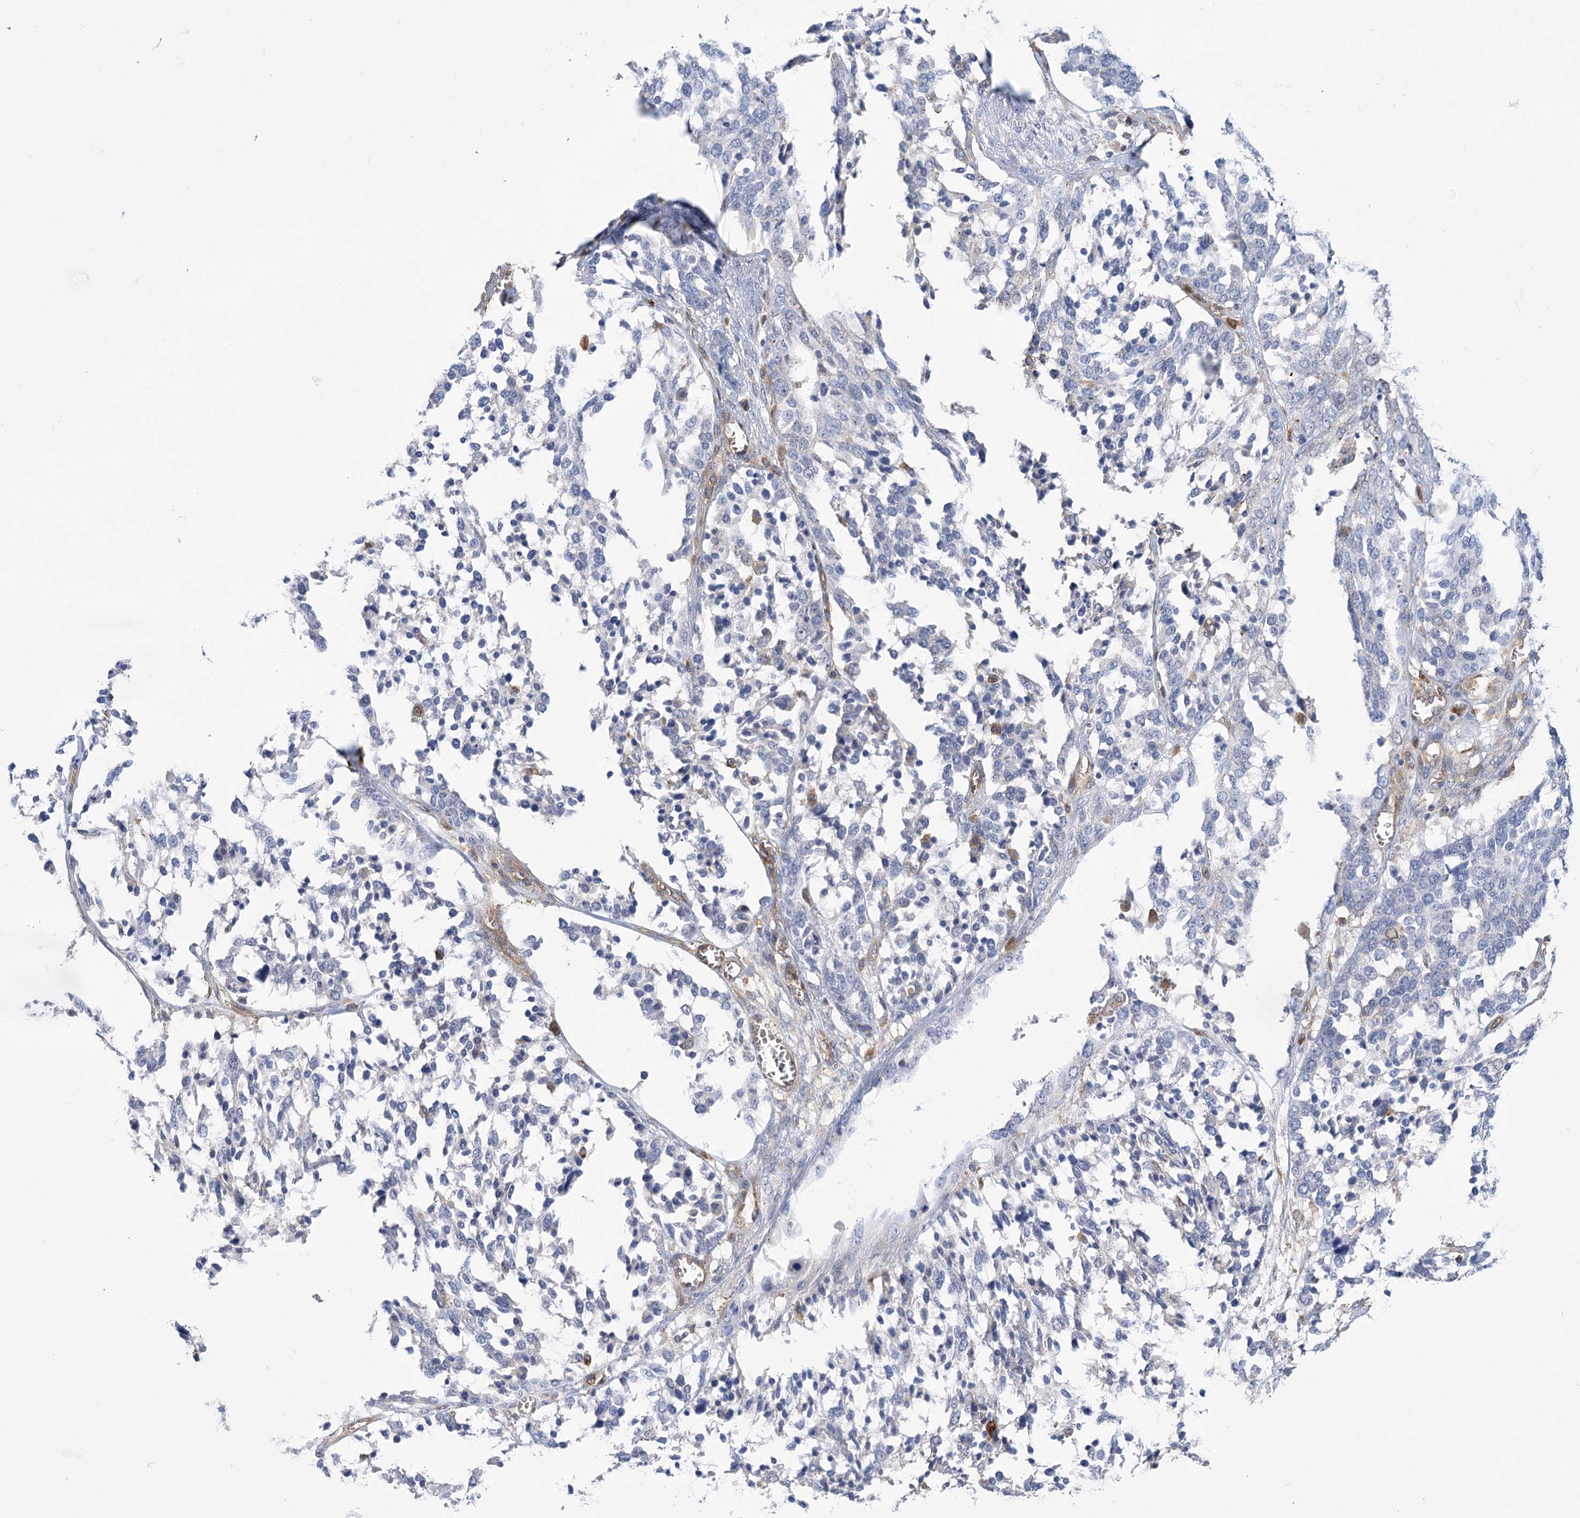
{"staining": {"intensity": "negative", "quantity": "none", "location": "none"}, "tissue": "ovarian cancer", "cell_type": "Tumor cells", "image_type": "cancer", "snomed": [{"axis": "morphology", "description": "Cystadenocarcinoma, serous, NOS"}, {"axis": "topography", "description": "Ovary"}], "caption": "Tumor cells show no significant protein positivity in ovarian cancer.", "gene": "GUSB", "patient": {"sex": "female", "age": 44}}